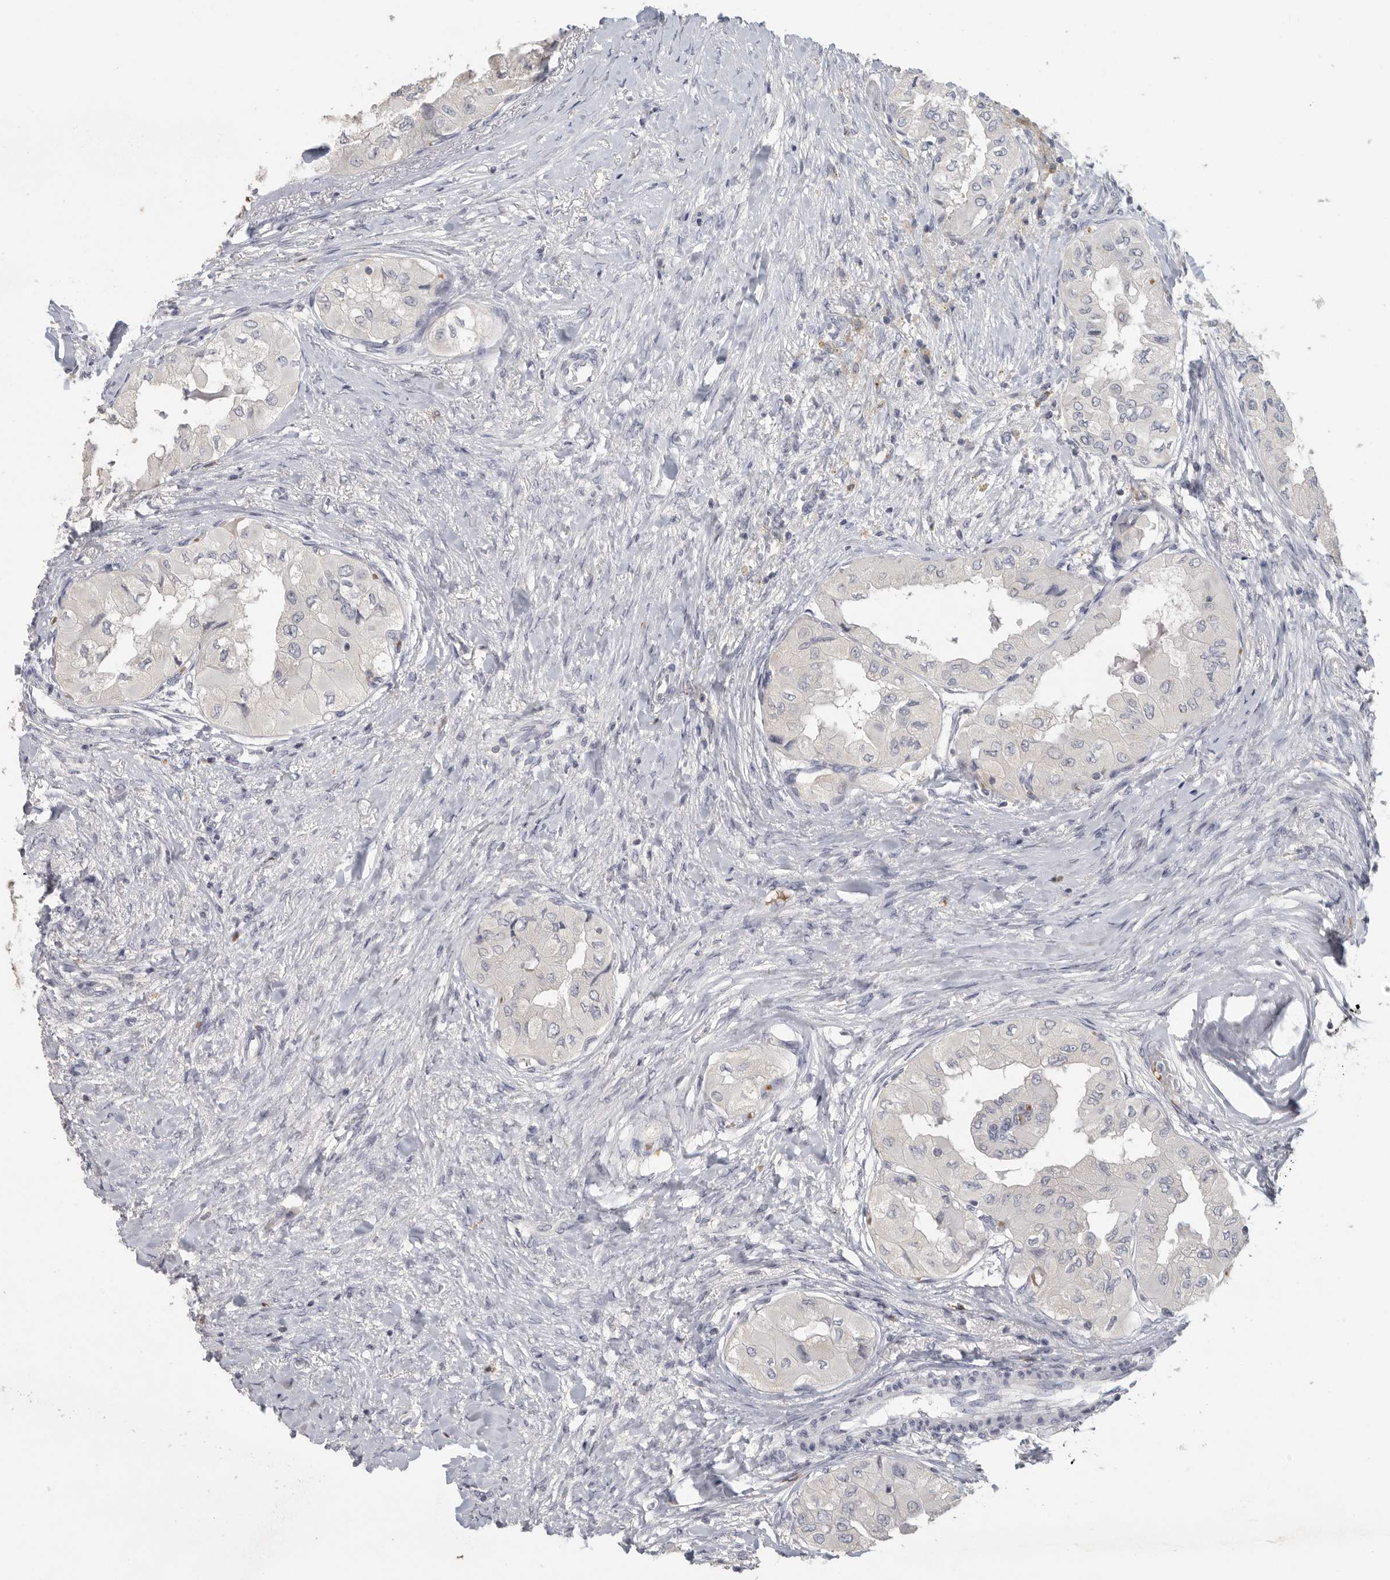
{"staining": {"intensity": "negative", "quantity": "none", "location": "none"}, "tissue": "thyroid cancer", "cell_type": "Tumor cells", "image_type": "cancer", "snomed": [{"axis": "morphology", "description": "Papillary adenocarcinoma, NOS"}, {"axis": "topography", "description": "Thyroid gland"}], "caption": "Protein analysis of thyroid cancer reveals no significant positivity in tumor cells. (DAB (3,3'-diaminobenzidine) IHC visualized using brightfield microscopy, high magnification).", "gene": "DNAJC11", "patient": {"sex": "female", "age": 59}}